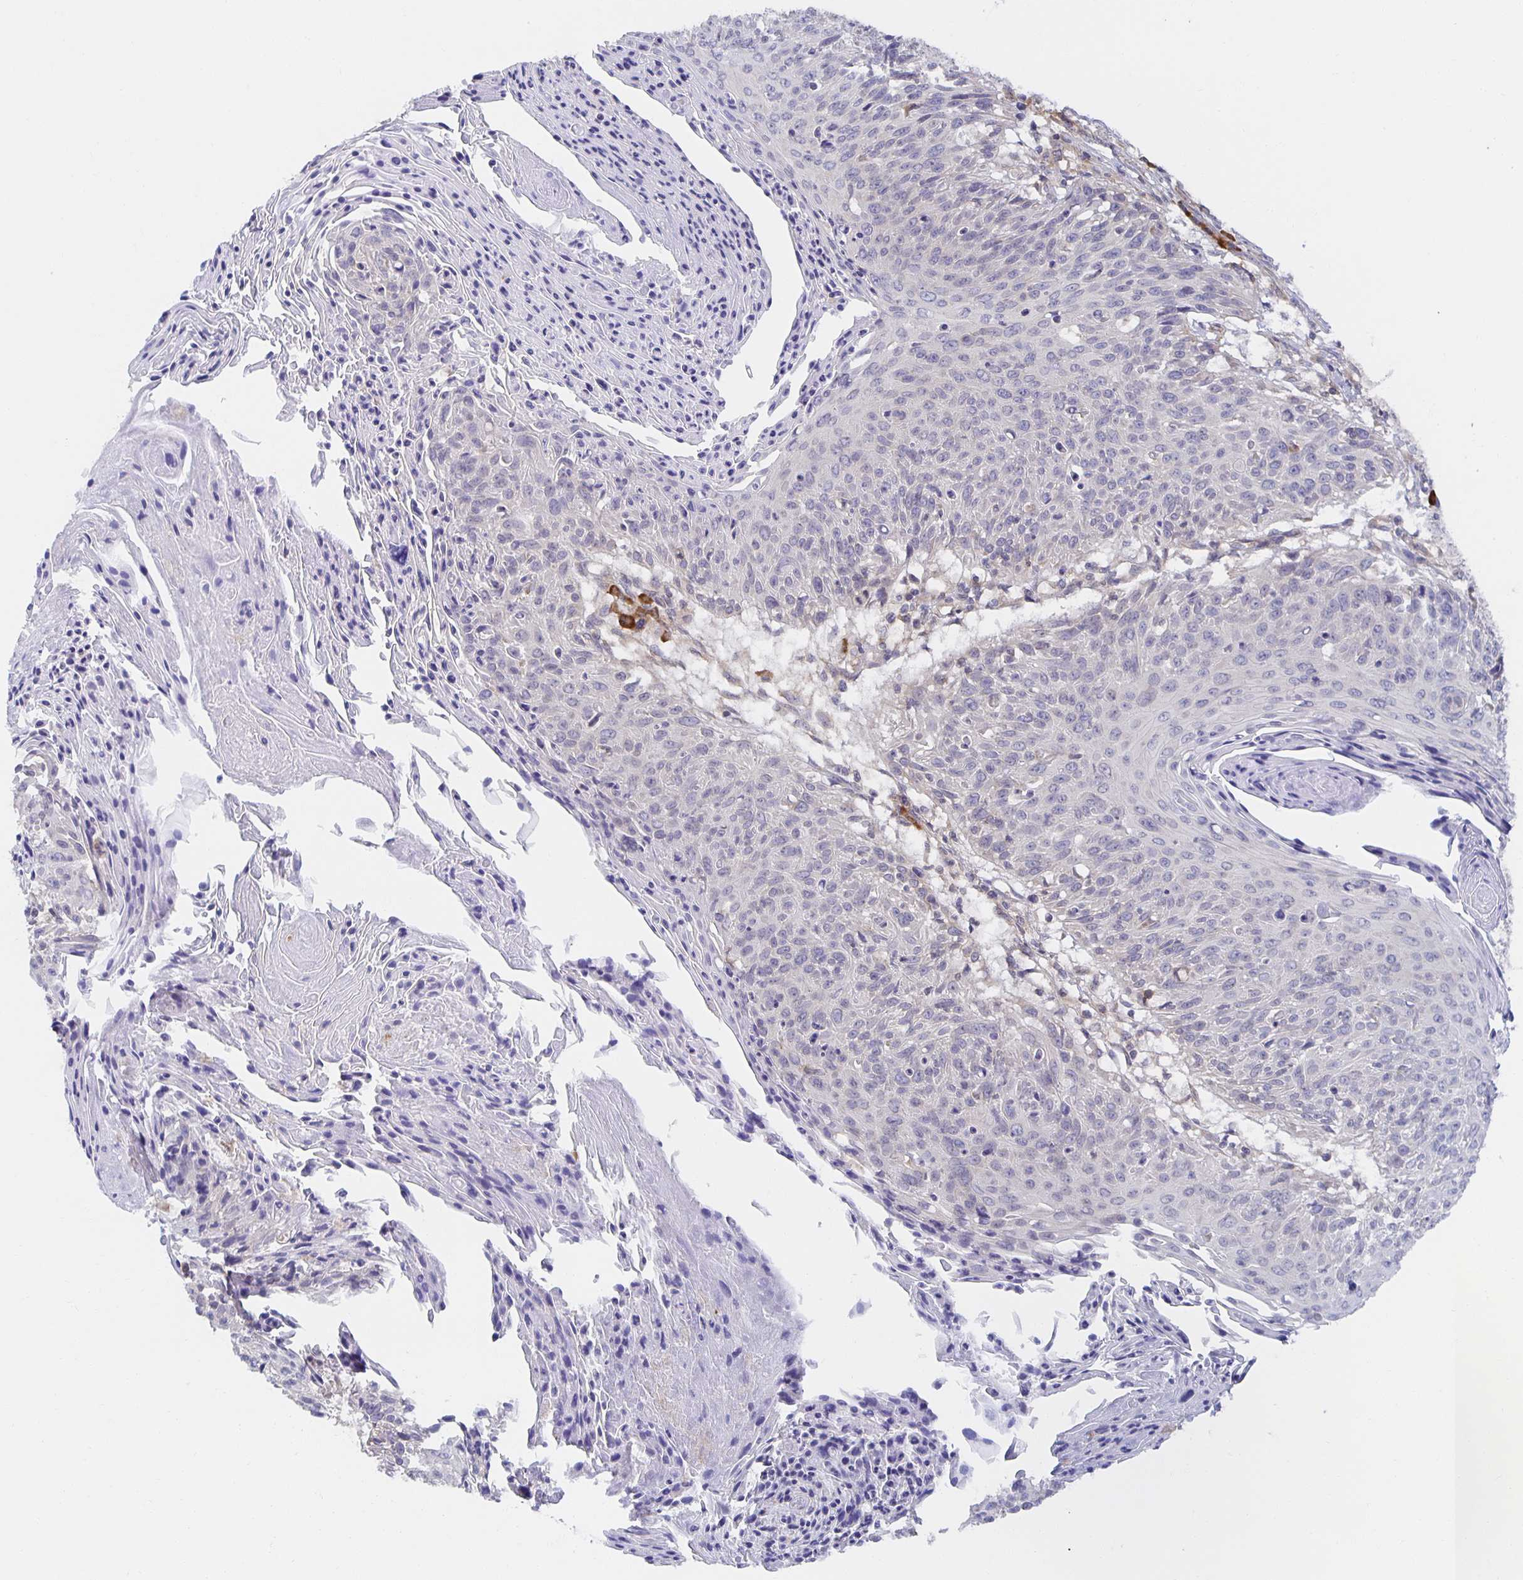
{"staining": {"intensity": "negative", "quantity": "none", "location": "none"}, "tissue": "cervical cancer", "cell_type": "Tumor cells", "image_type": "cancer", "snomed": [{"axis": "morphology", "description": "Squamous cell carcinoma, NOS"}, {"axis": "topography", "description": "Cervix"}], "caption": "Tumor cells are negative for protein expression in human cervical cancer.", "gene": "BAD", "patient": {"sex": "female", "age": 45}}